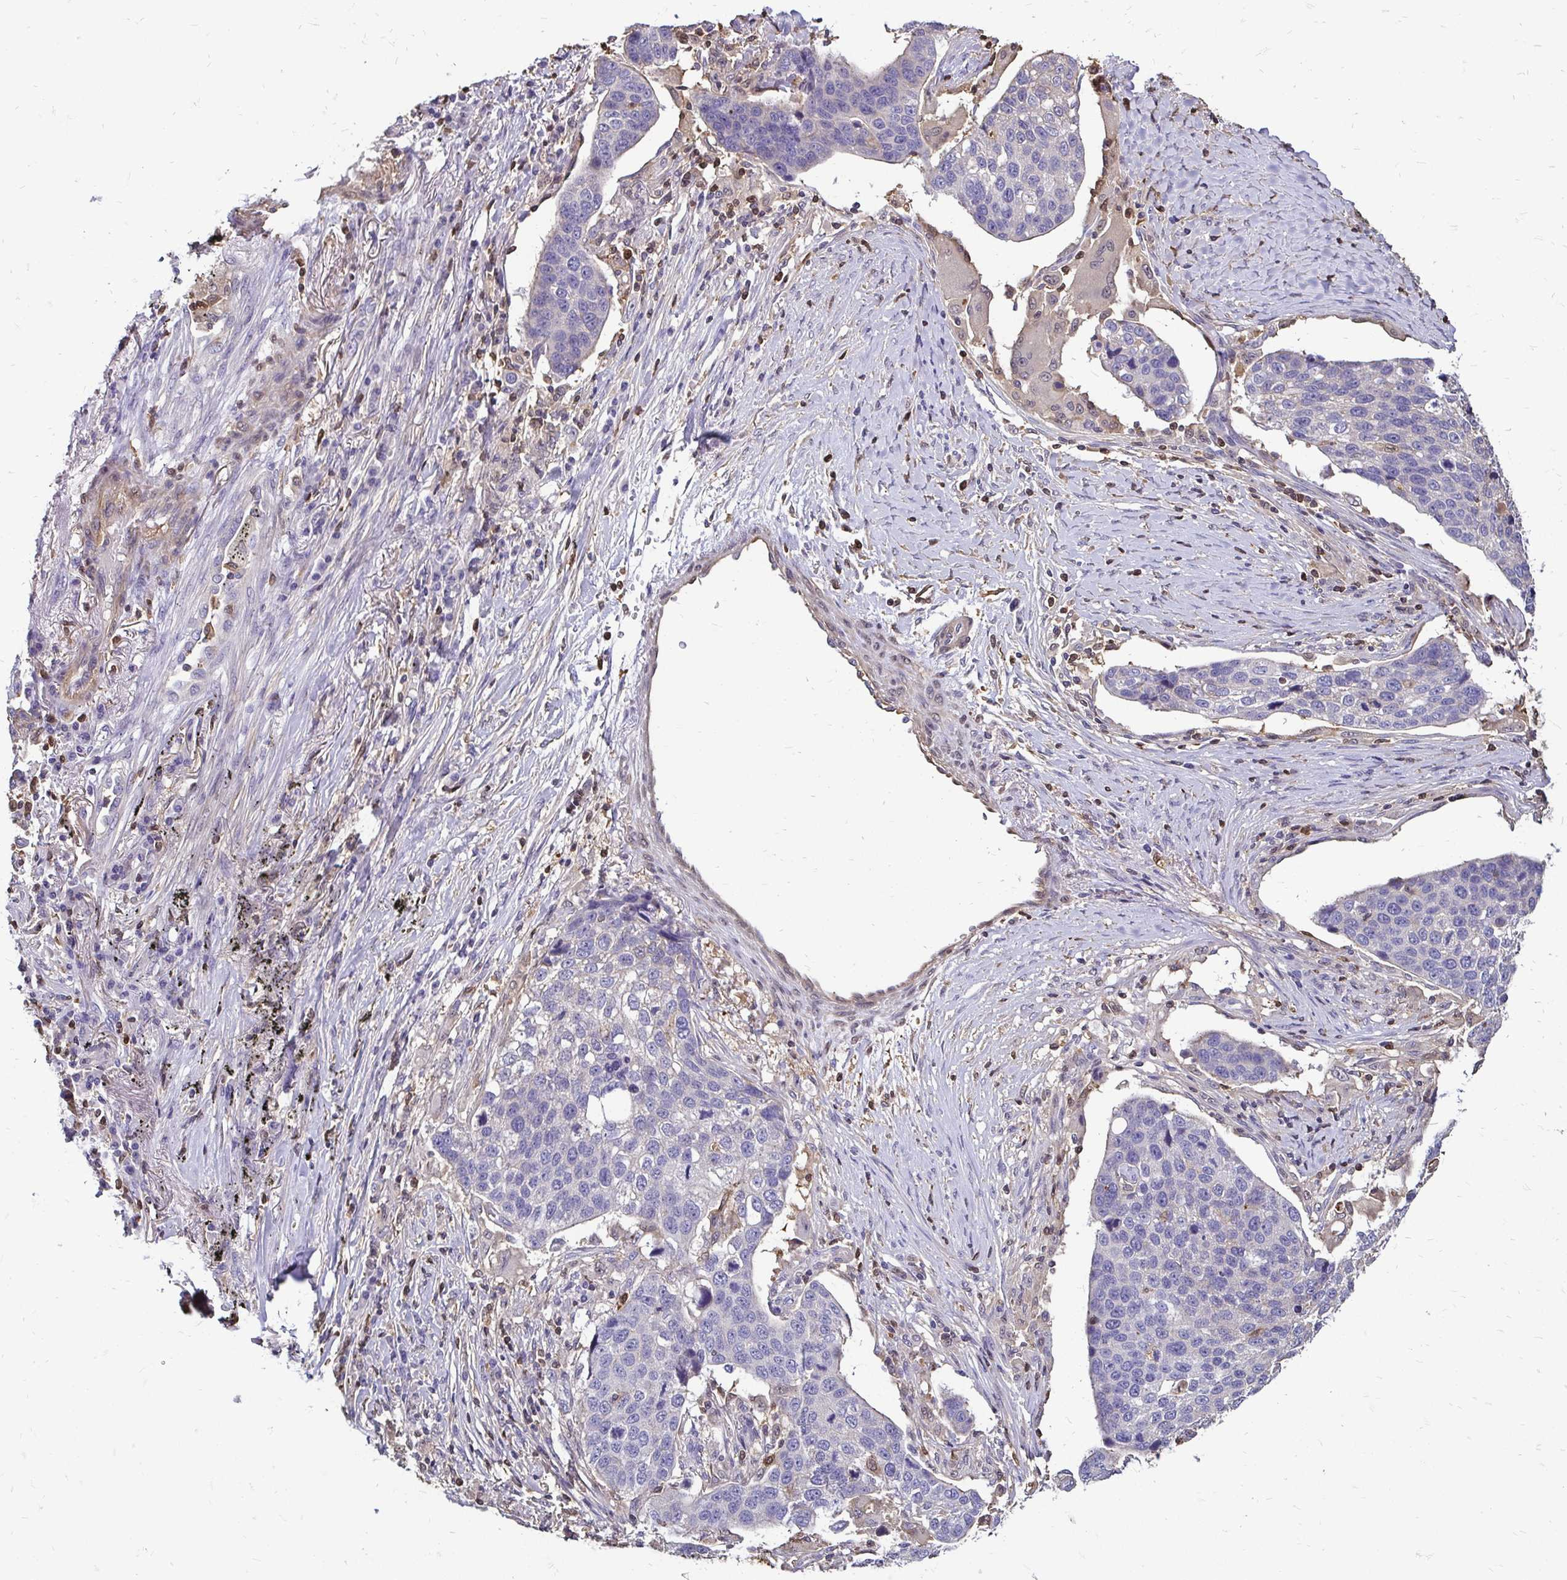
{"staining": {"intensity": "negative", "quantity": "none", "location": "none"}, "tissue": "lung cancer", "cell_type": "Tumor cells", "image_type": "cancer", "snomed": [{"axis": "morphology", "description": "Squamous cell carcinoma, NOS"}, {"axis": "topography", "description": "Lymph node"}, {"axis": "topography", "description": "Lung"}], "caption": "The histopathology image demonstrates no significant staining in tumor cells of lung cancer (squamous cell carcinoma).", "gene": "ZFP1", "patient": {"sex": "male", "age": 61}}